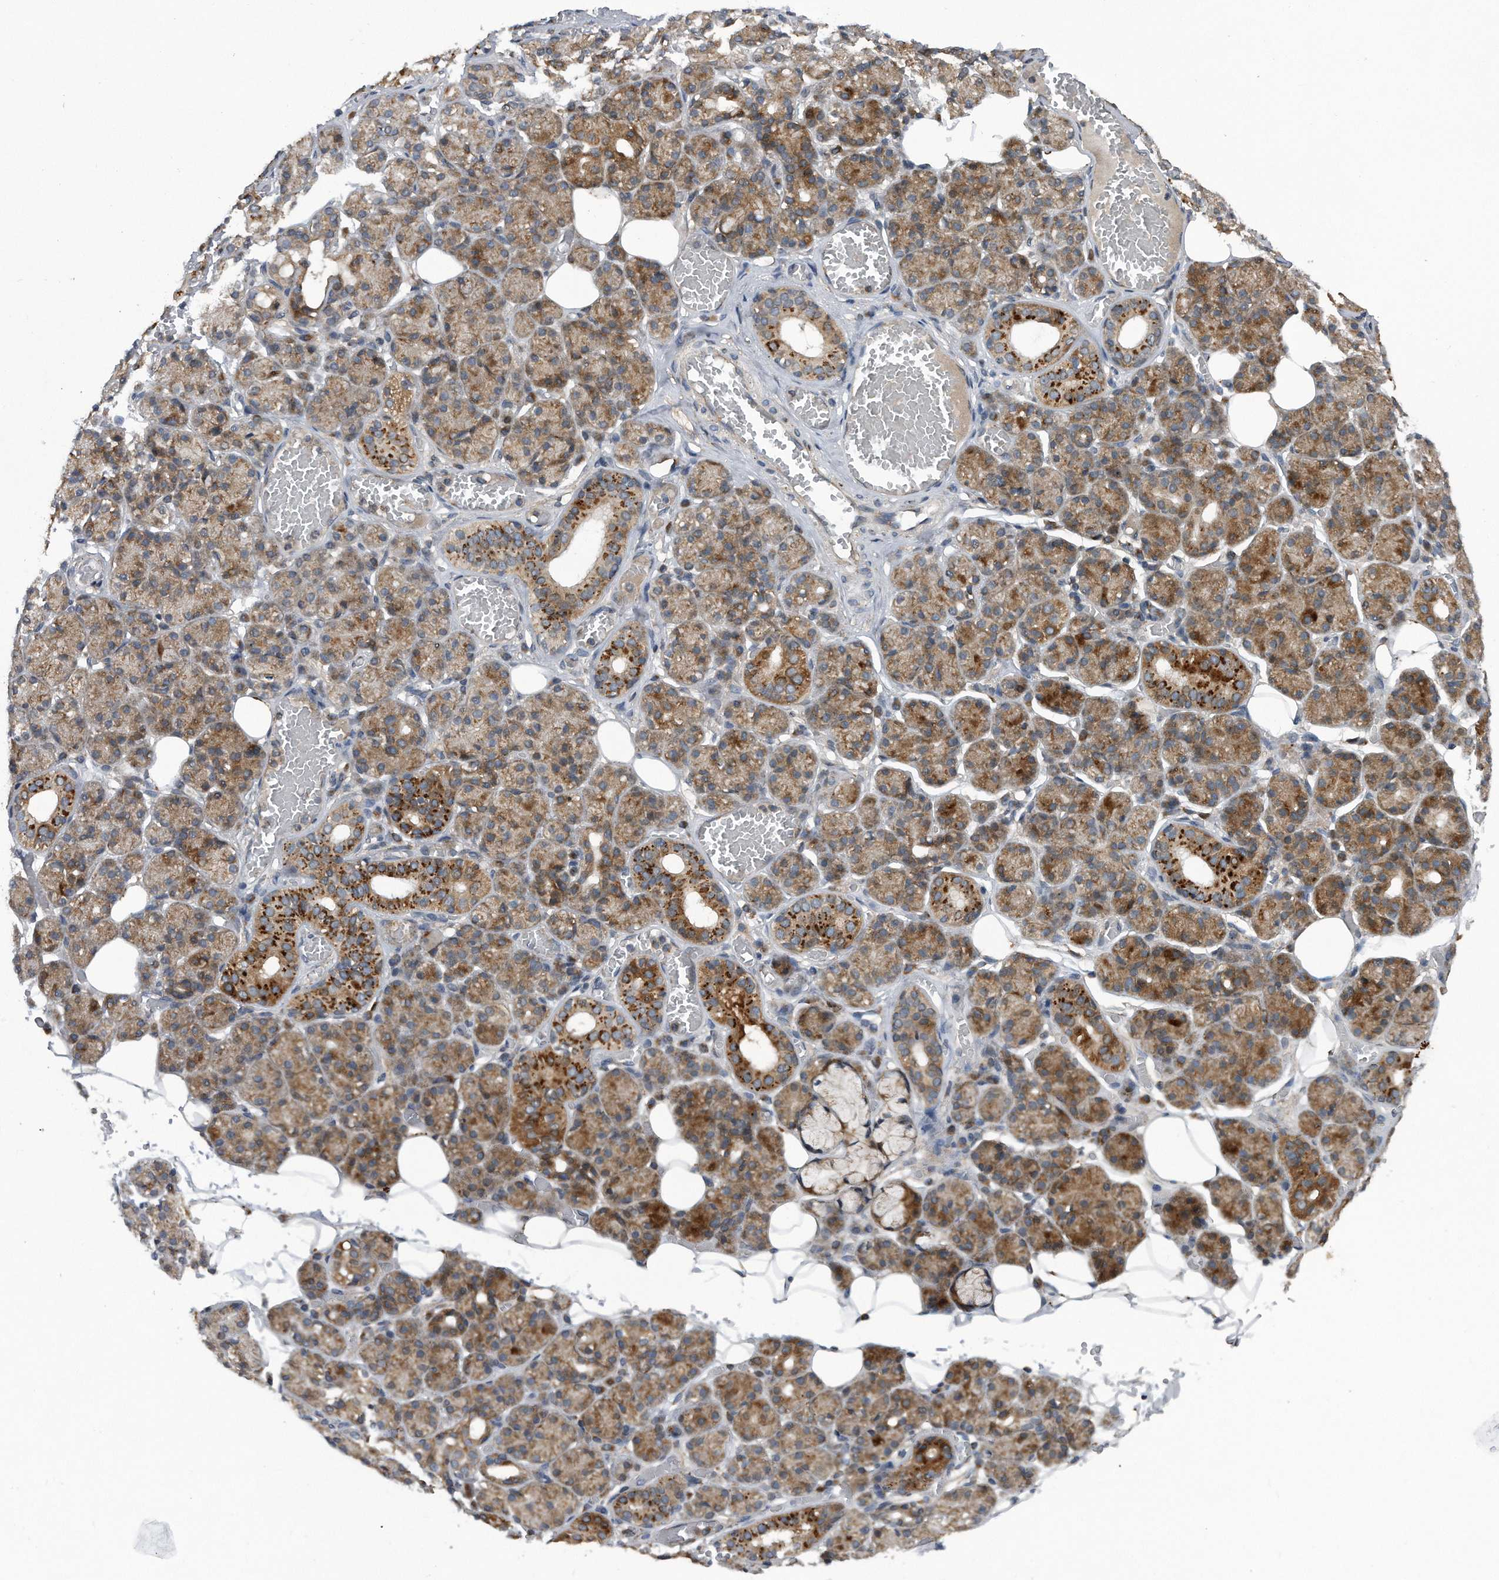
{"staining": {"intensity": "moderate", "quantity": ">75%", "location": "cytoplasmic/membranous"}, "tissue": "salivary gland", "cell_type": "Glandular cells", "image_type": "normal", "snomed": [{"axis": "morphology", "description": "Normal tissue, NOS"}, {"axis": "topography", "description": "Salivary gland"}], "caption": "Moderate cytoplasmic/membranous protein staining is present in approximately >75% of glandular cells in salivary gland.", "gene": "LYRM4", "patient": {"sex": "male", "age": 63}}